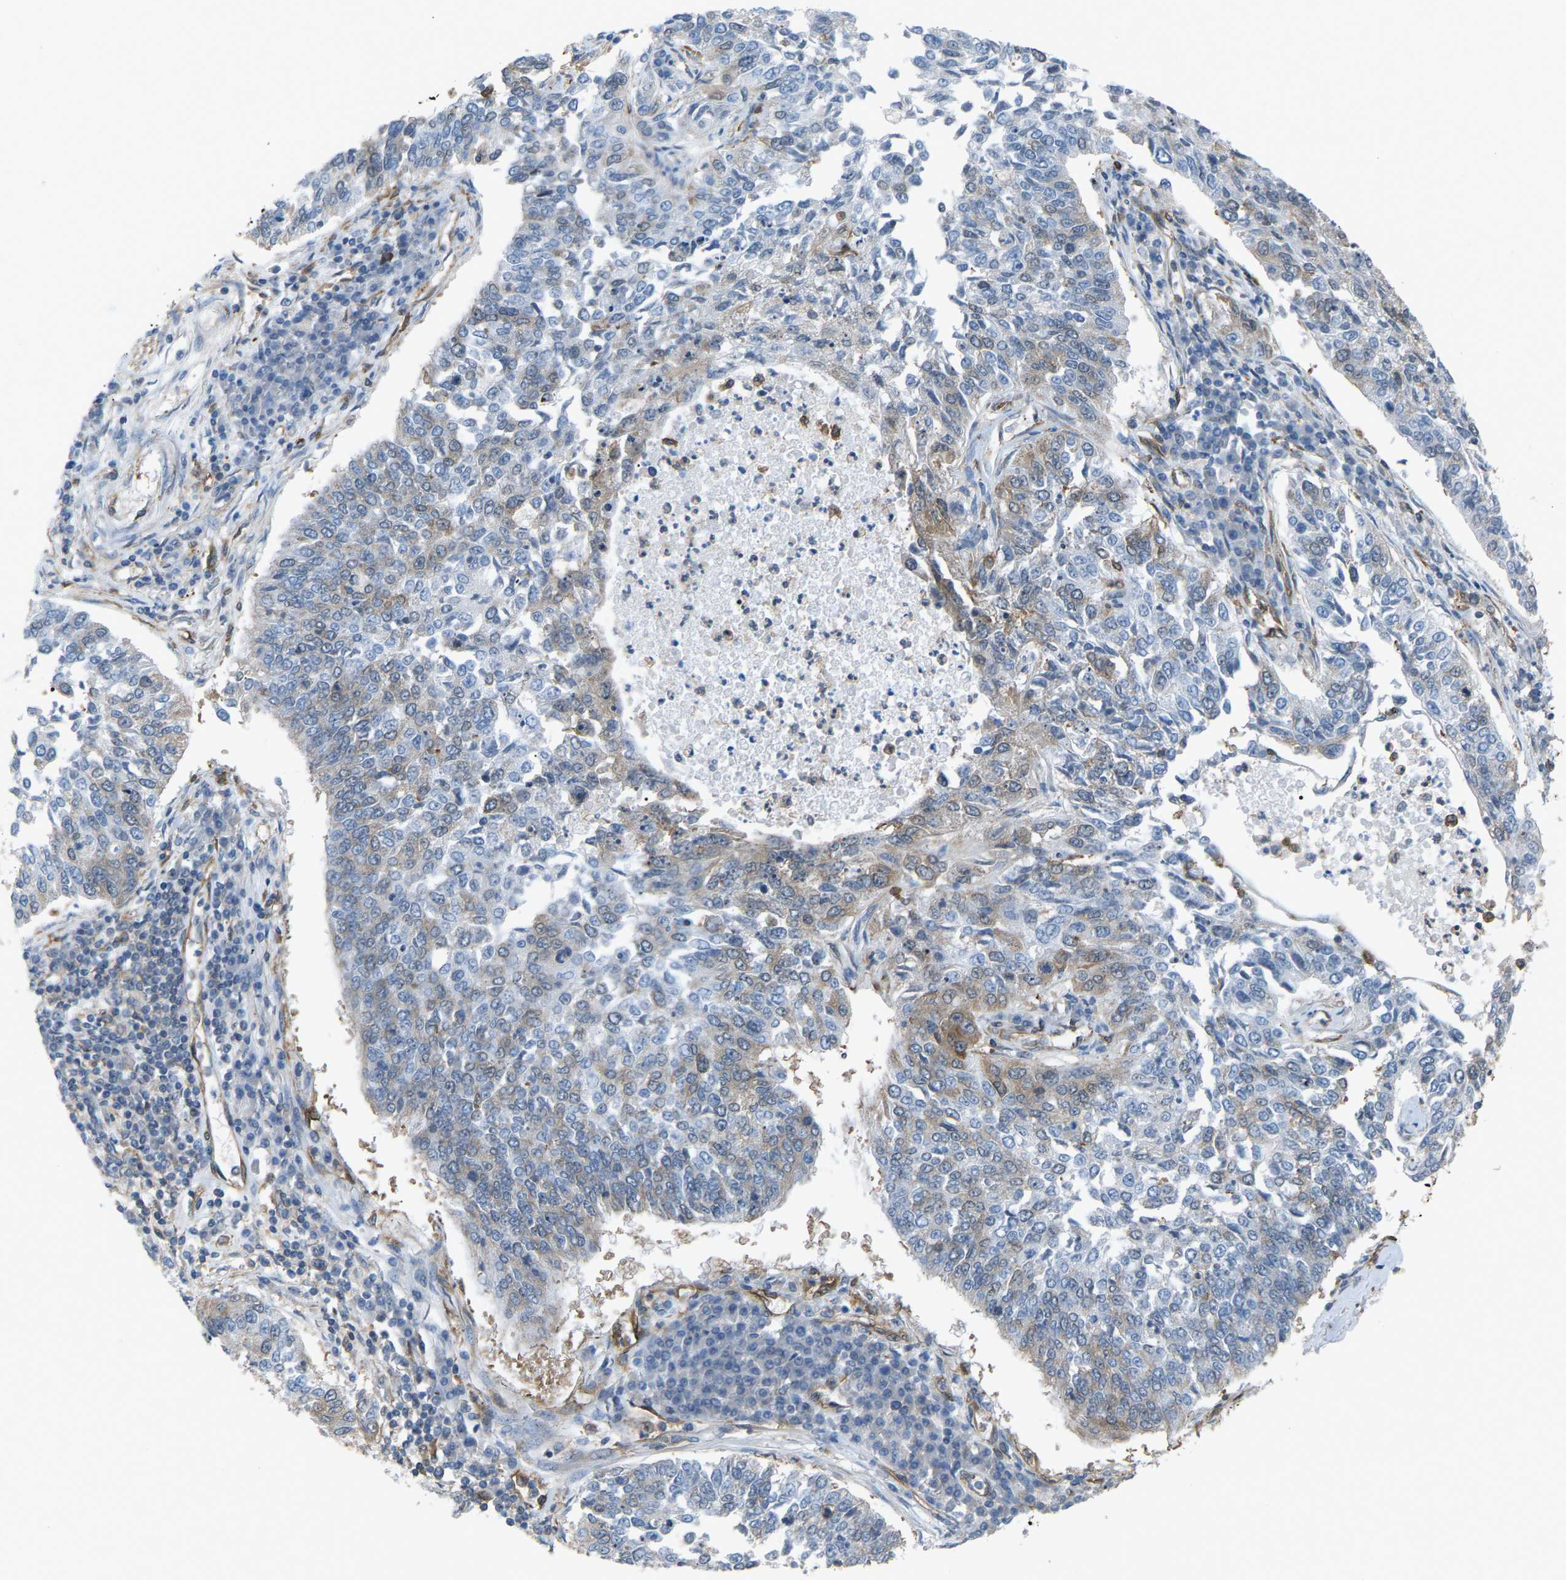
{"staining": {"intensity": "weak", "quantity": "<25%", "location": "cytoplasmic/membranous"}, "tissue": "lung cancer", "cell_type": "Tumor cells", "image_type": "cancer", "snomed": [{"axis": "morphology", "description": "Normal tissue, NOS"}, {"axis": "morphology", "description": "Squamous cell carcinoma, NOS"}, {"axis": "topography", "description": "Cartilage tissue"}, {"axis": "topography", "description": "Bronchus"}, {"axis": "topography", "description": "Lung"}], "caption": "Immunohistochemistry (IHC) of lung cancer (squamous cell carcinoma) displays no staining in tumor cells.", "gene": "PICALM", "patient": {"sex": "female", "age": 49}}